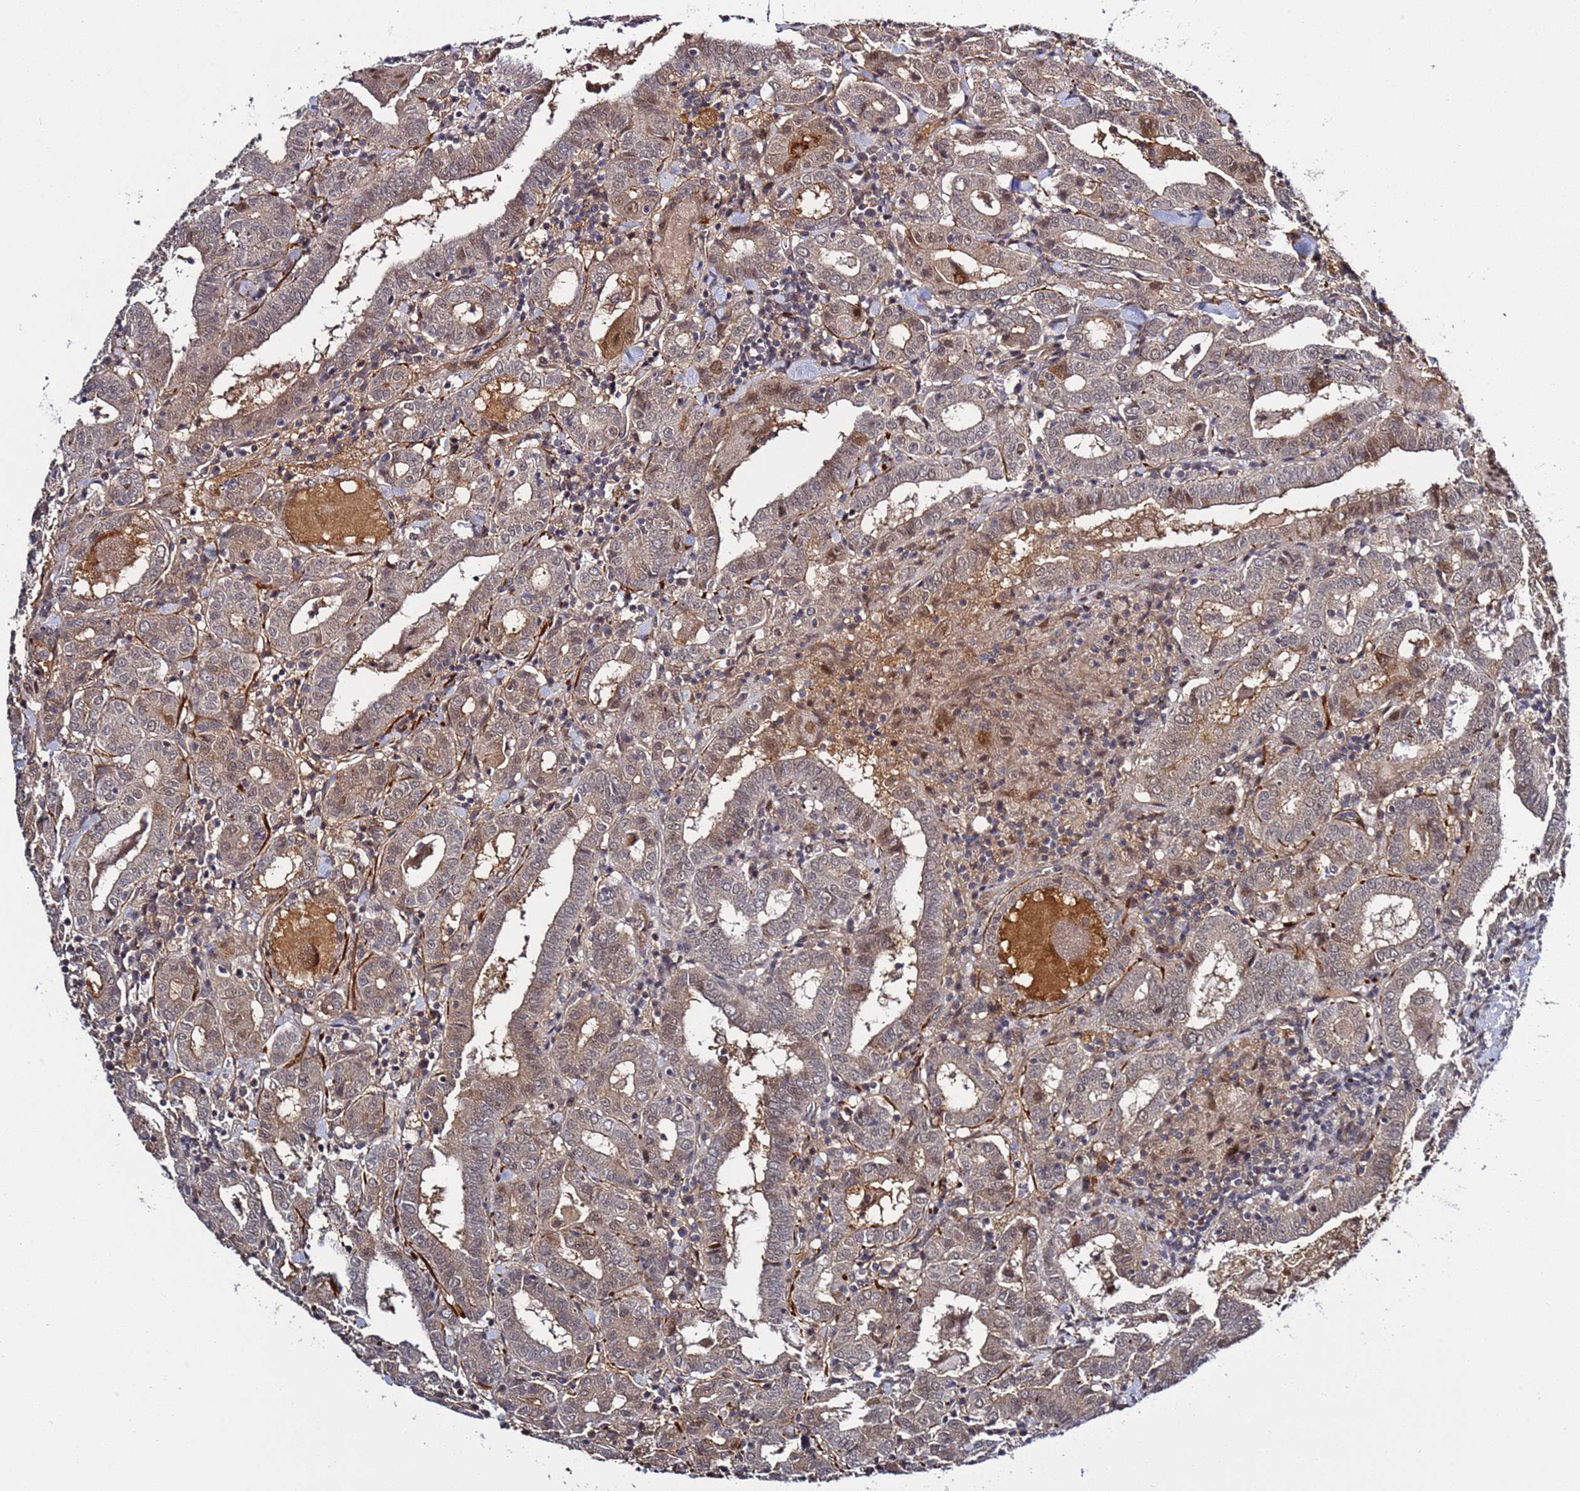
{"staining": {"intensity": "weak", "quantity": "25%-75%", "location": "cytoplasmic/membranous"}, "tissue": "thyroid cancer", "cell_type": "Tumor cells", "image_type": "cancer", "snomed": [{"axis": "morphology", "description": "Papillary adenocarcinoma, NOS"}, {"axis": "topography", "description": "Thyroid gland"}], "caption": "Immunohistochemistry micrograph of neoplastic tissue: human thyroid papillary adenocarcinoma stained using IHC shows low levels of weak protein expression localized specifically in the cytoplasmic/membranous of tumor cells, appearing as a cytoplasmic/membranous brown color.", "gene": "POLR2D", "patient": {"sex": "female", "age": 72}}